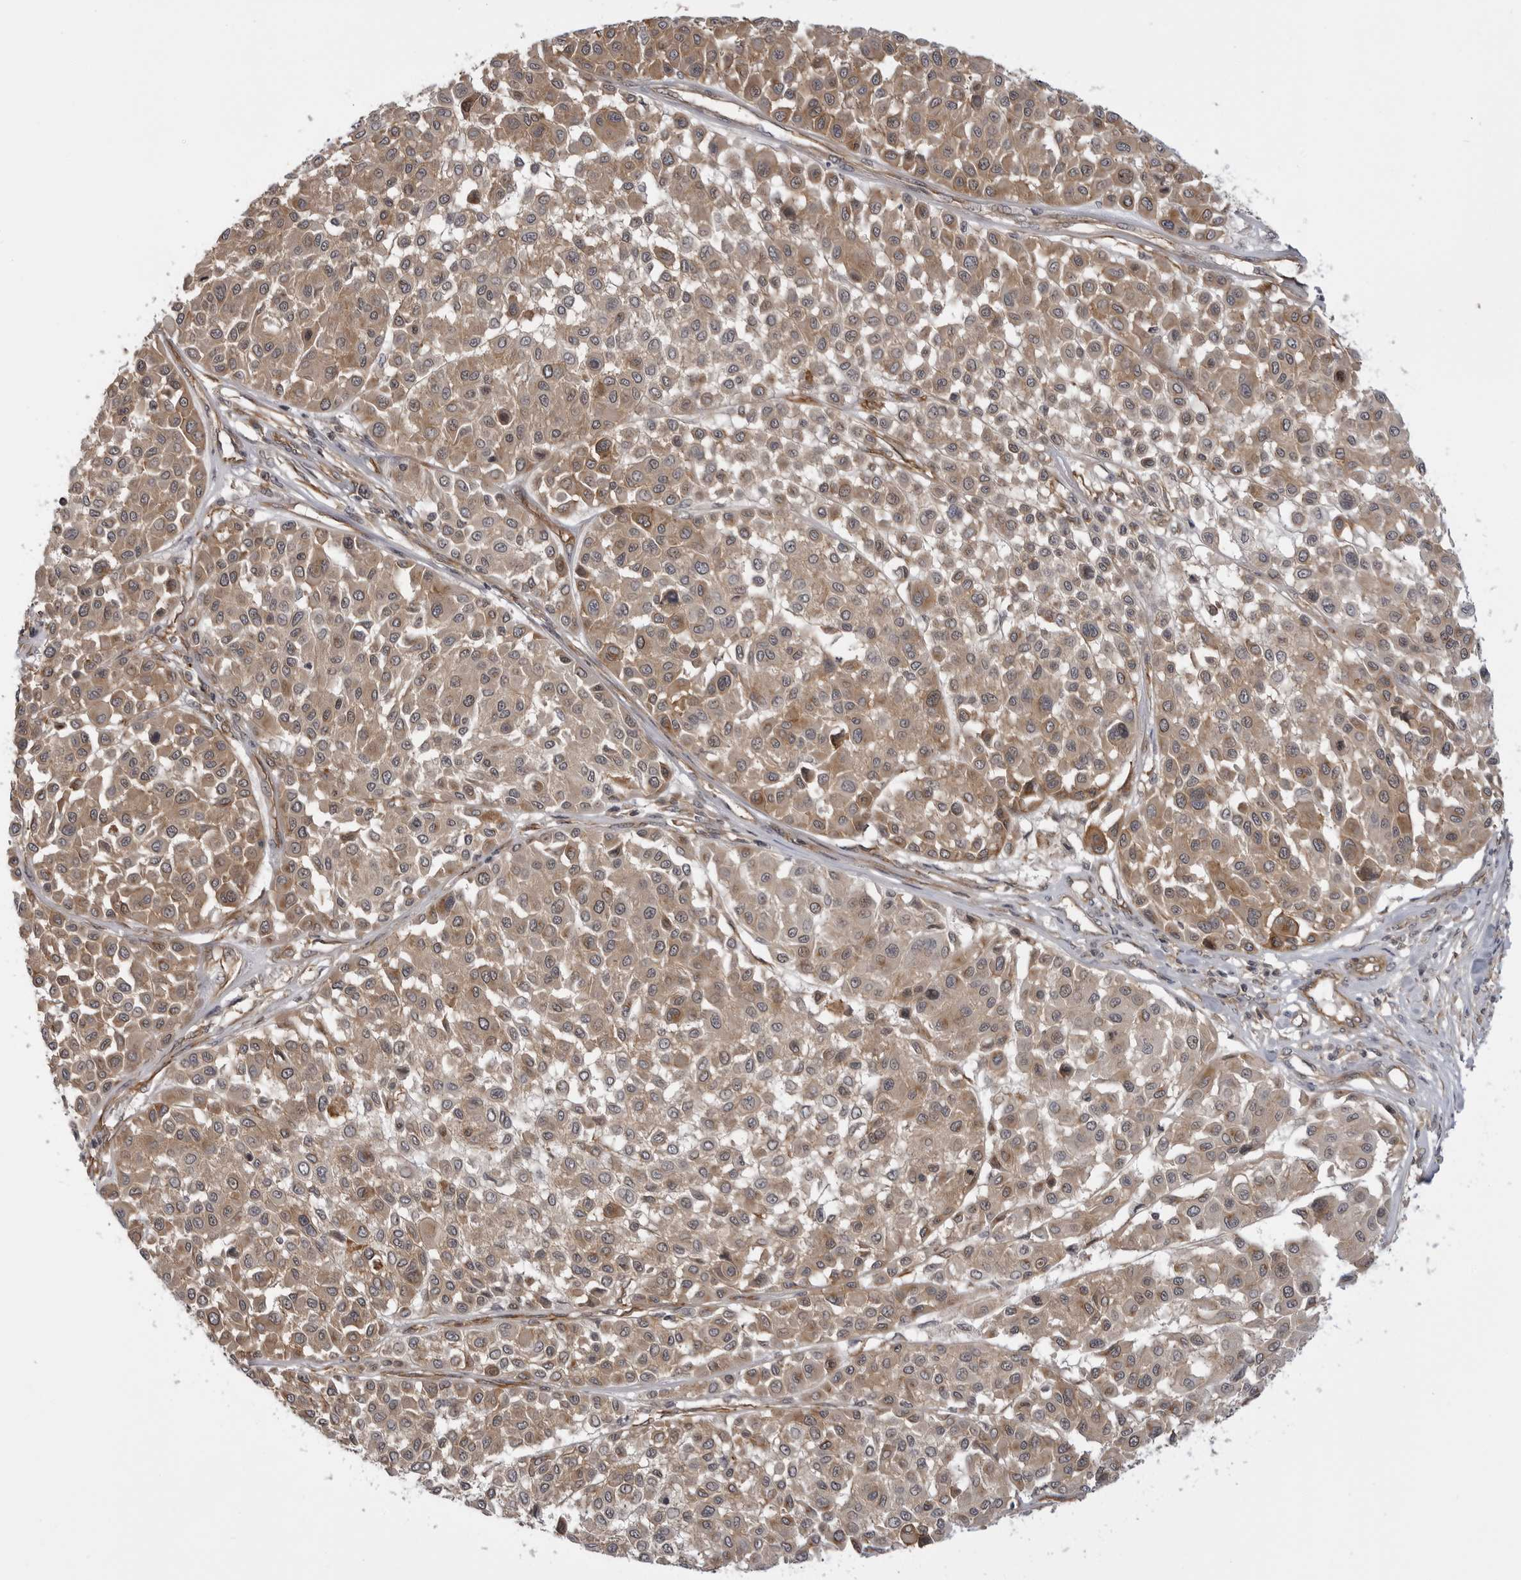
{"staining": {"intensity": "weak", "quantity": ">75%", "location": "cytoplasmic/membranous"}, "tissue": "melanoma", "cell_type": "Tumor cells", "image_type": "cancer", "snomed": [{"axis": "morphology", "description": "Malignant melanoma, Metastatic site"}, {"axis": "topography", "description": "Soft tissue"}], "caption": "Immunohistochemical staining of human melanoma shows weak cytoplasmic/membranous protein staining in about >75% of tumor cells.", "gene": "LRRC45", "patient": {"sex": "male", "age": 41}}